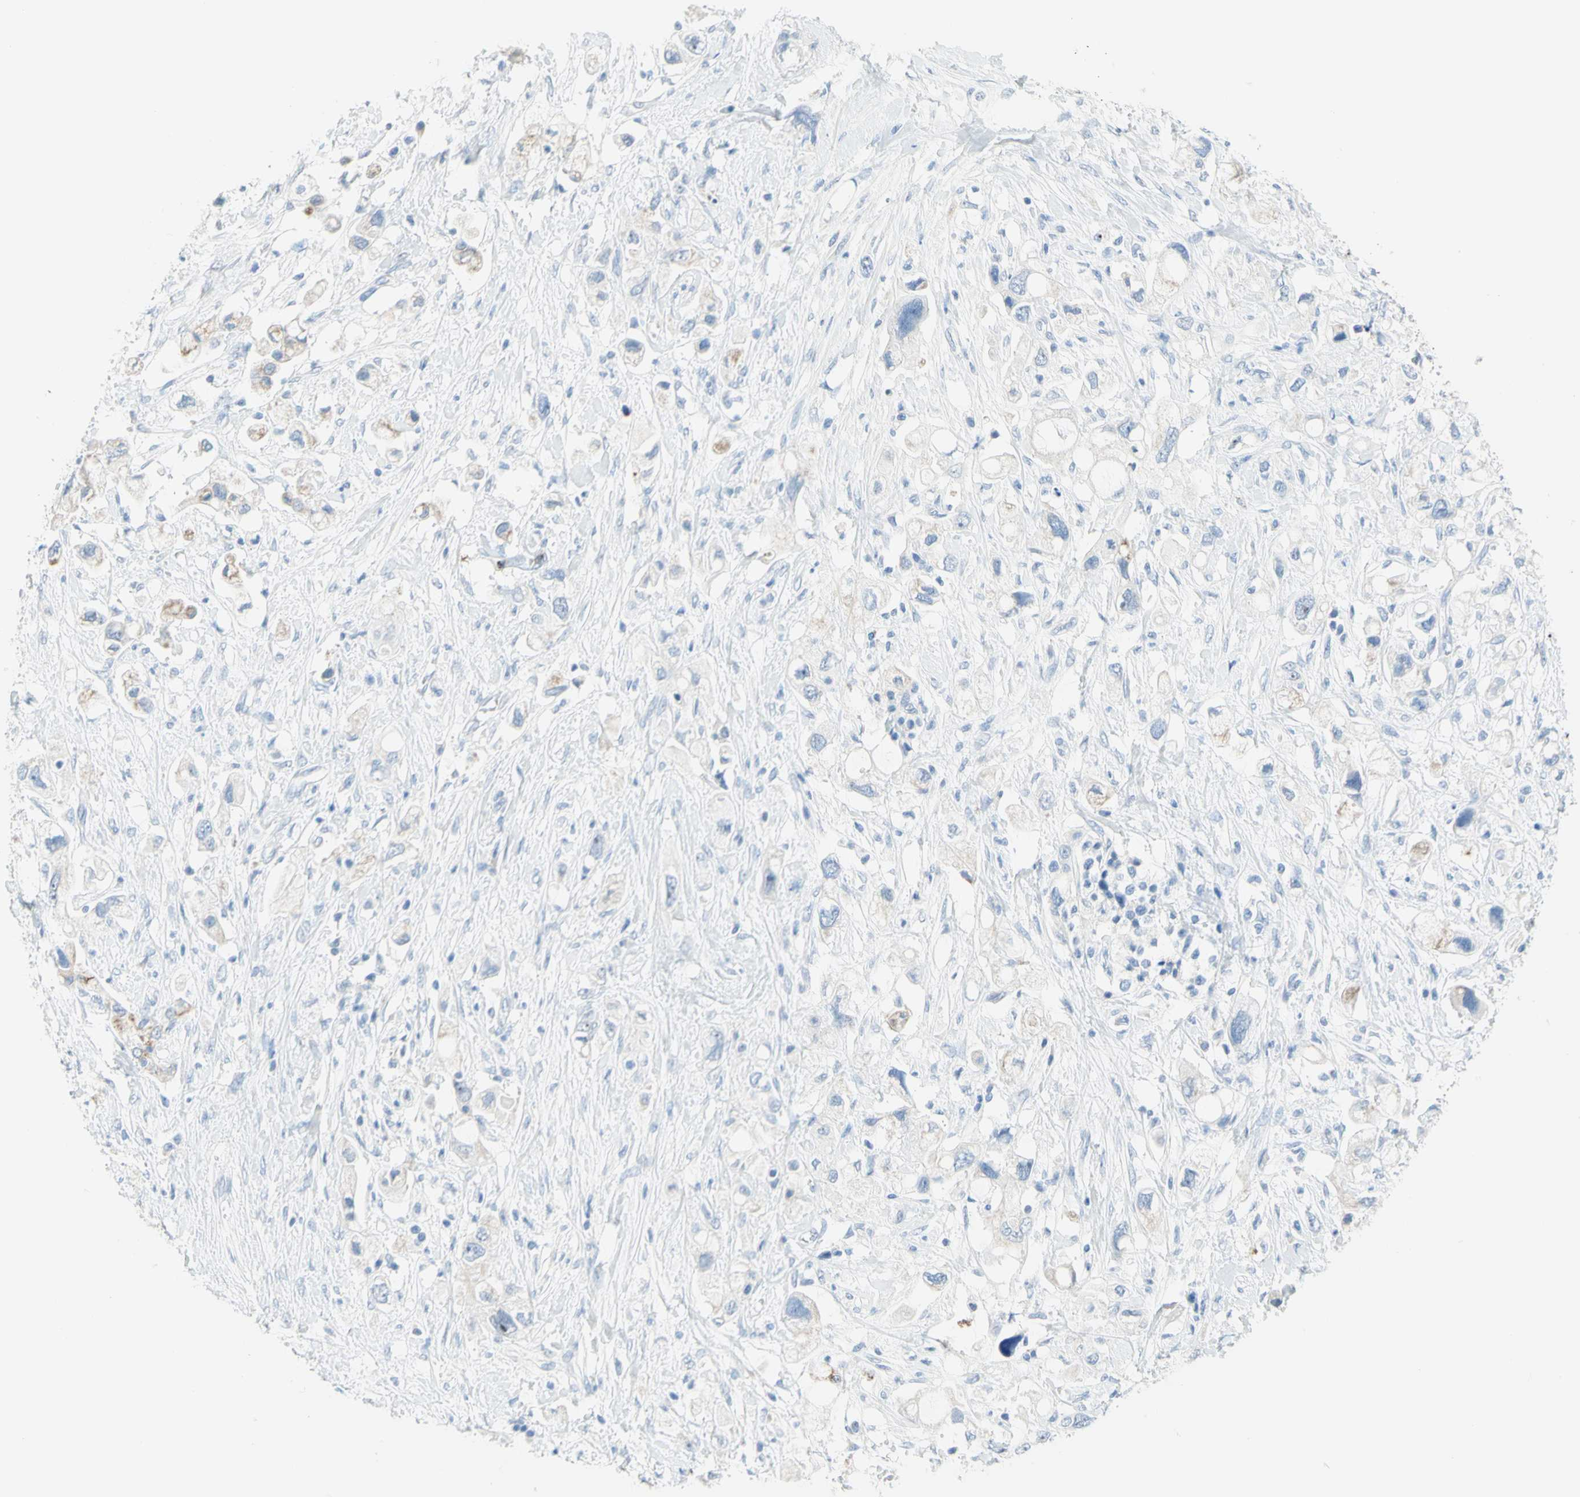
{"staining": {"intensity": "negative", "quantity": "none", "location": "none"}, "tissue": "pancreatic cancer", "cell_type": "Tumor cells", "image_type": "cancer", "snomed": [{"axis": "morphology", "description": "Adenocarcinoma, NOS"}, {"axis": "topography", "description": "Pancreas"}], "caption": "Pancreatic cancer (adenocarcinoma) was stained to show a protein in brown. There is no significant staining in tumor cells.", "gene": "CYSLTR1", "patient": {"sex": "female", "age": 56}}